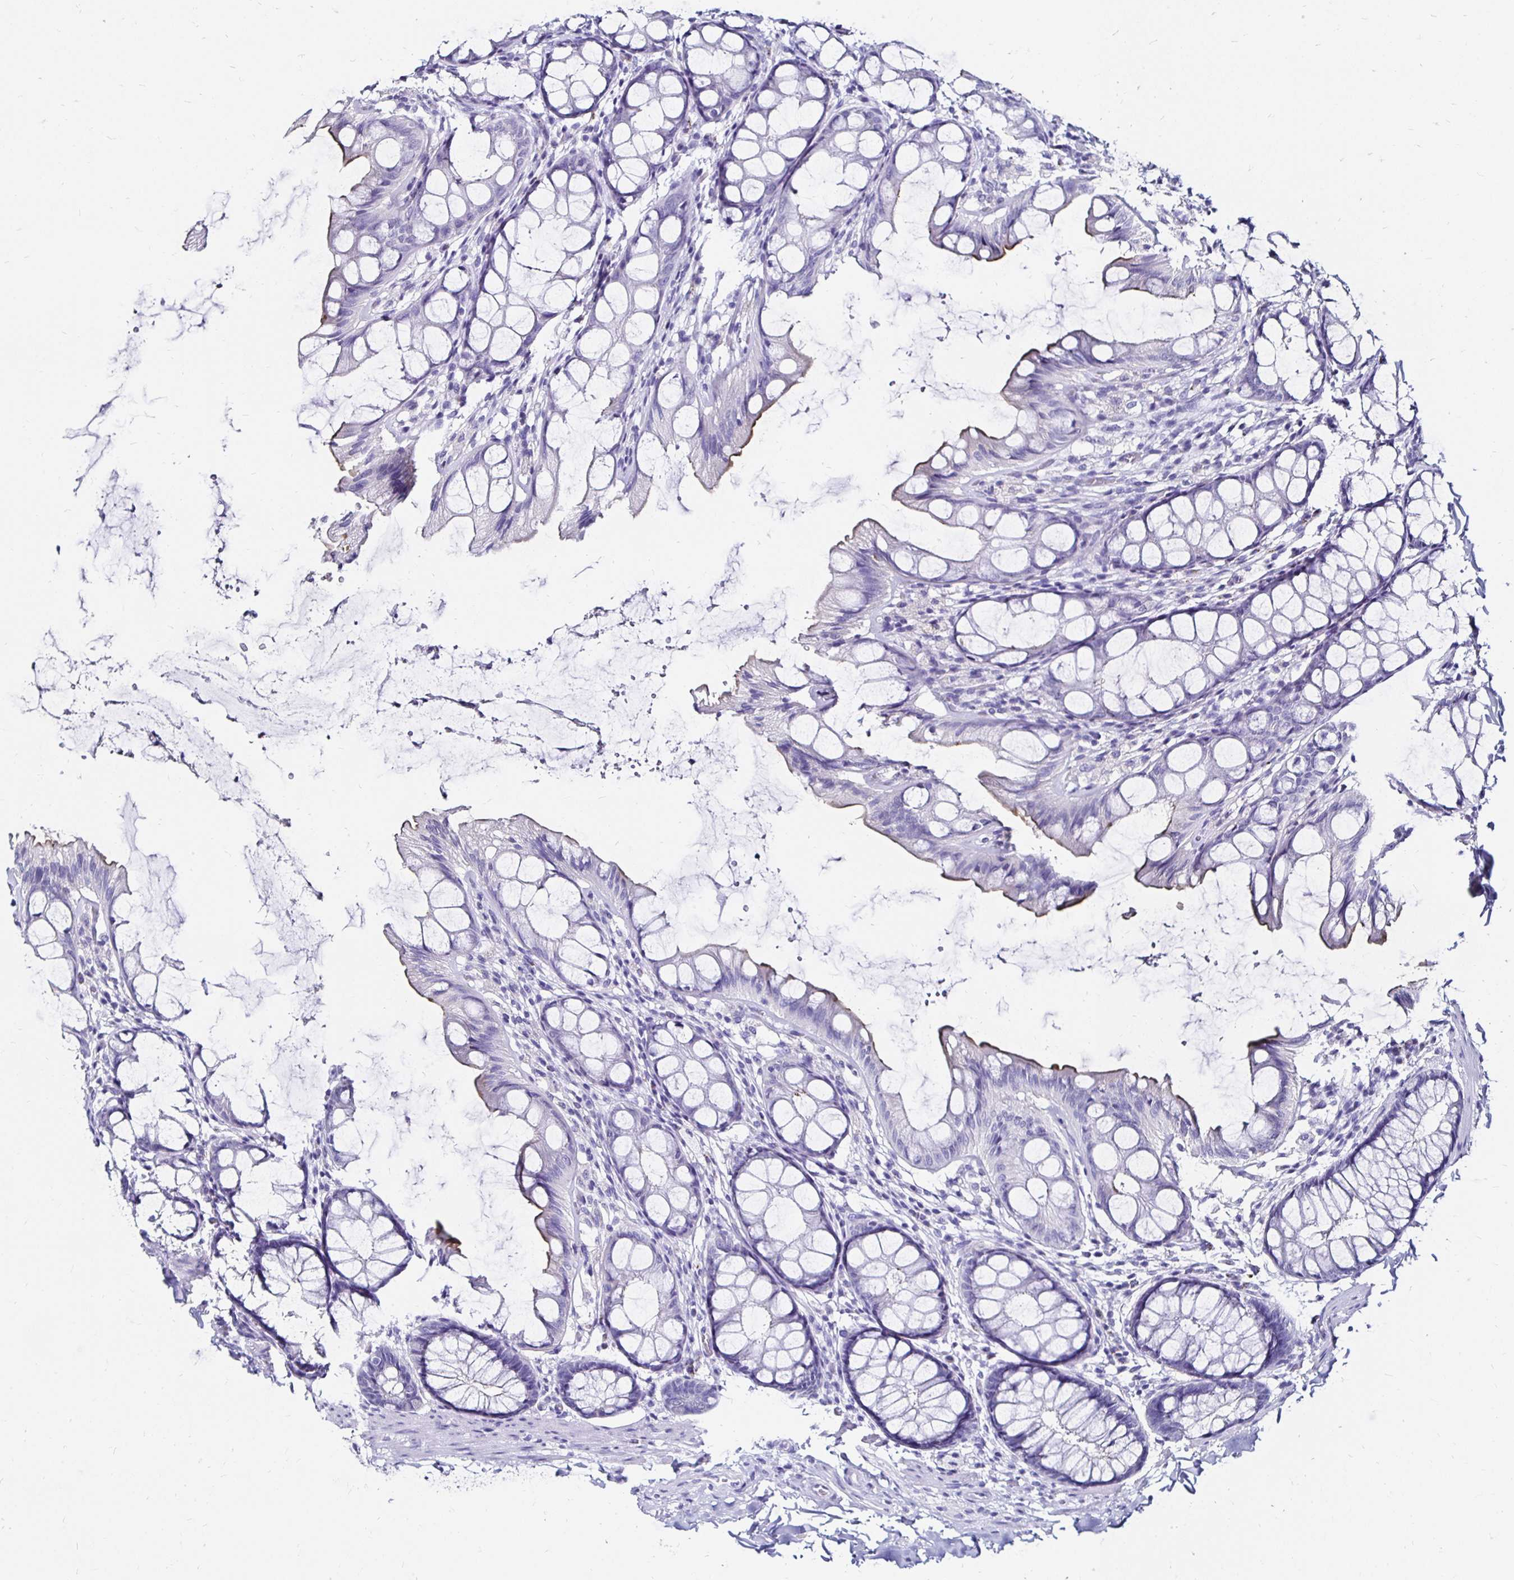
{"staining": {"intensity": "negative", "quantity": "none", "location": "none"}, "tissue": "colon", "cell_type": "Endothelial cells", "image_type": "normal", "snomed": [{"axis": "morphology", "description": "Normal tissue, NOS"}, {"axis": "topography", "description": "Colon"}], "caption": "A high-resolution histopathology image shows immunohistochemistry staining of normal colon, which demonstrates no significant staining in endothelial cells.", "gene": "KCNT1", "patient": {"sex": "male", "age": 47}}